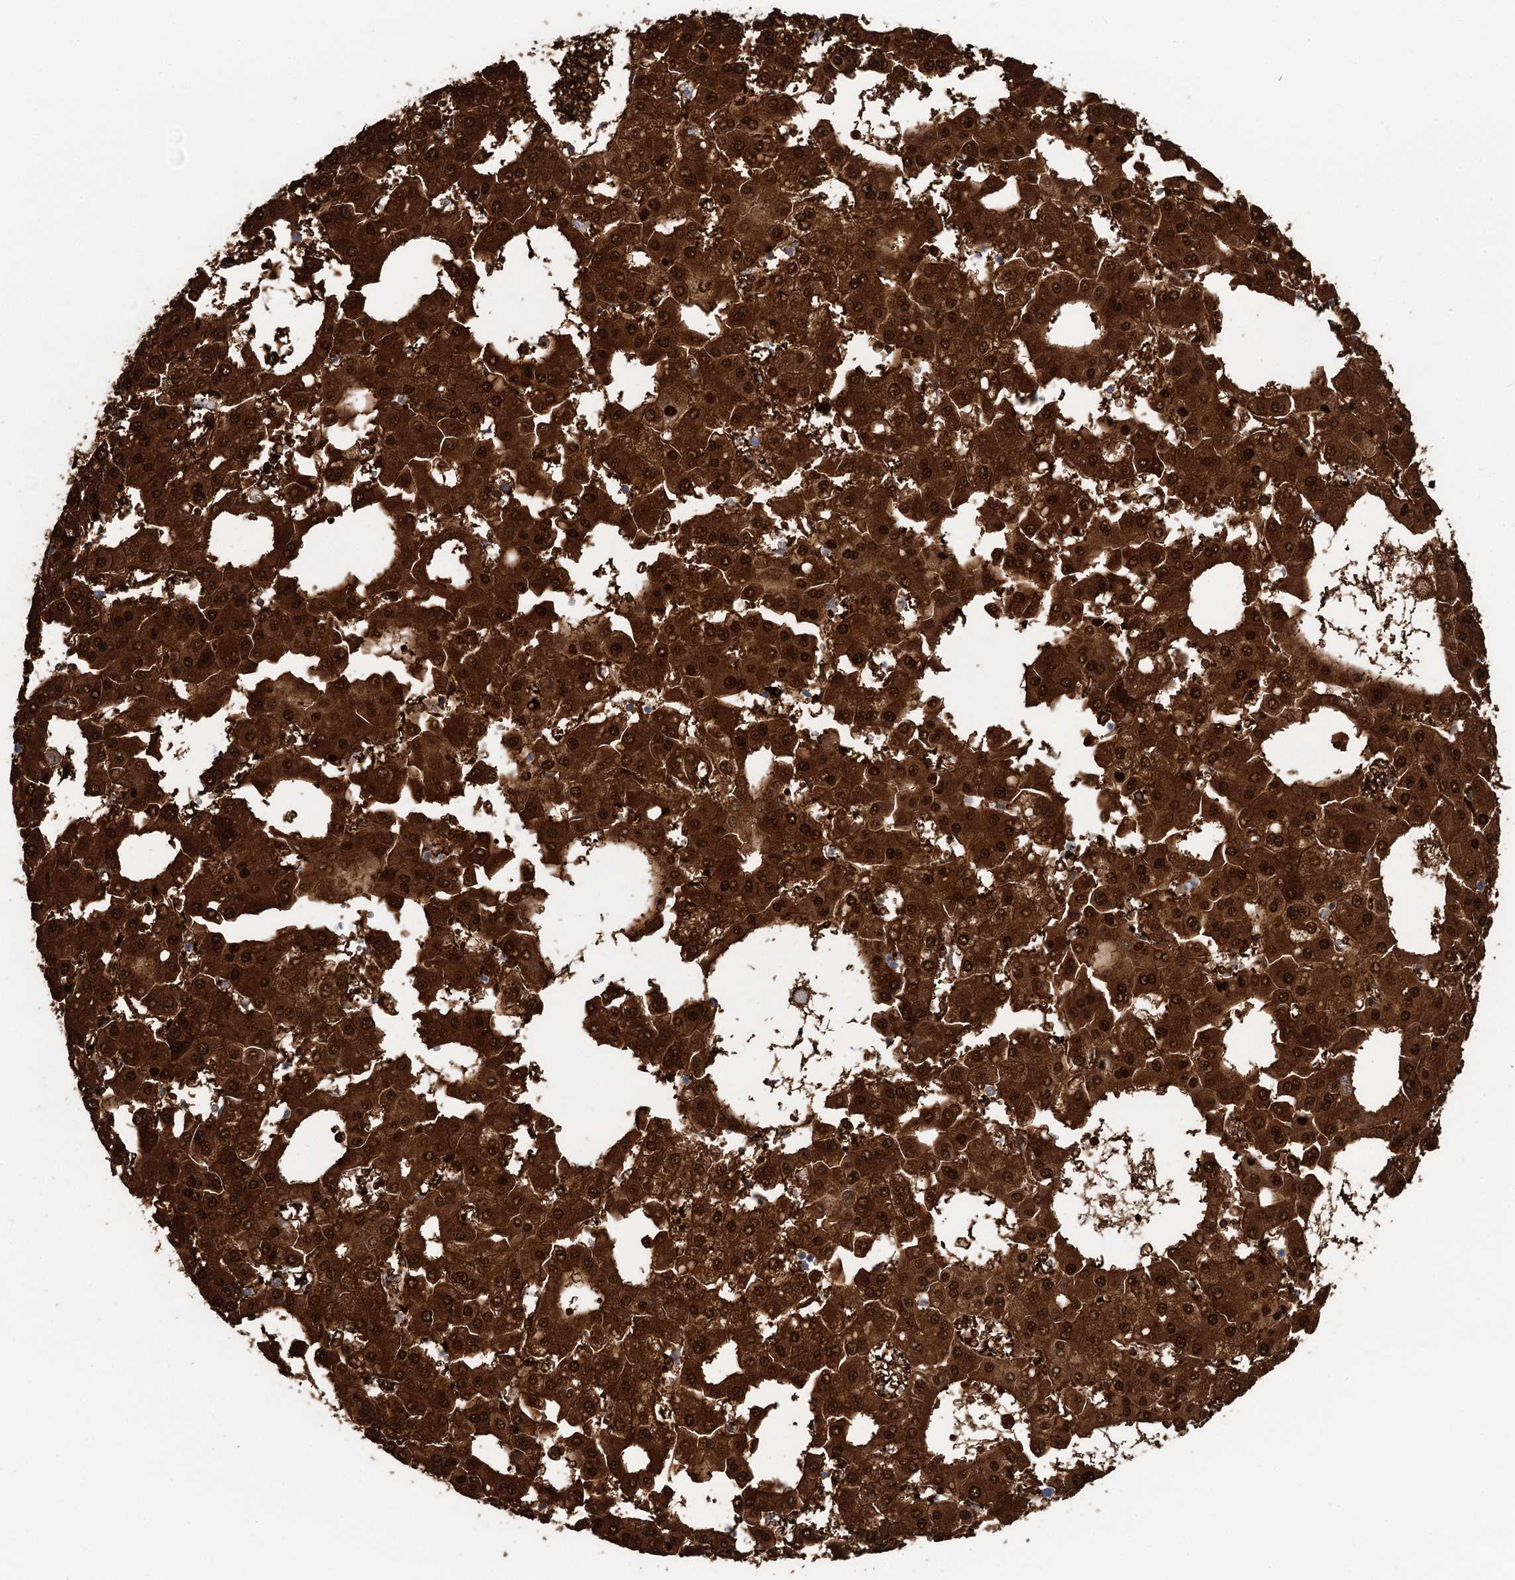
{"staining": {"intensity": "strong", "quantity": ">75%", "location": "cytoplasmic/membranous,nuclear"}, "tissue": "liver cancer", "cell_type": "Tumor cells", "image_type": "cancer", "snomed": [{"axis": "morphology", "description": "Carcinoma, Hepatocellular, NOS"}, {"axis": "topography", "description": "Liver"}], "caption": "Approximately >75% of tumor cells in human liver cancer (hepatocellular carcinoma) demonstrate strong cytoplasmic/membranous and nuclear protein positivity as visualized by brown immunohistochemical staining.", "gene": "FAH", "patient": {"sex": "male", "age": 47}}